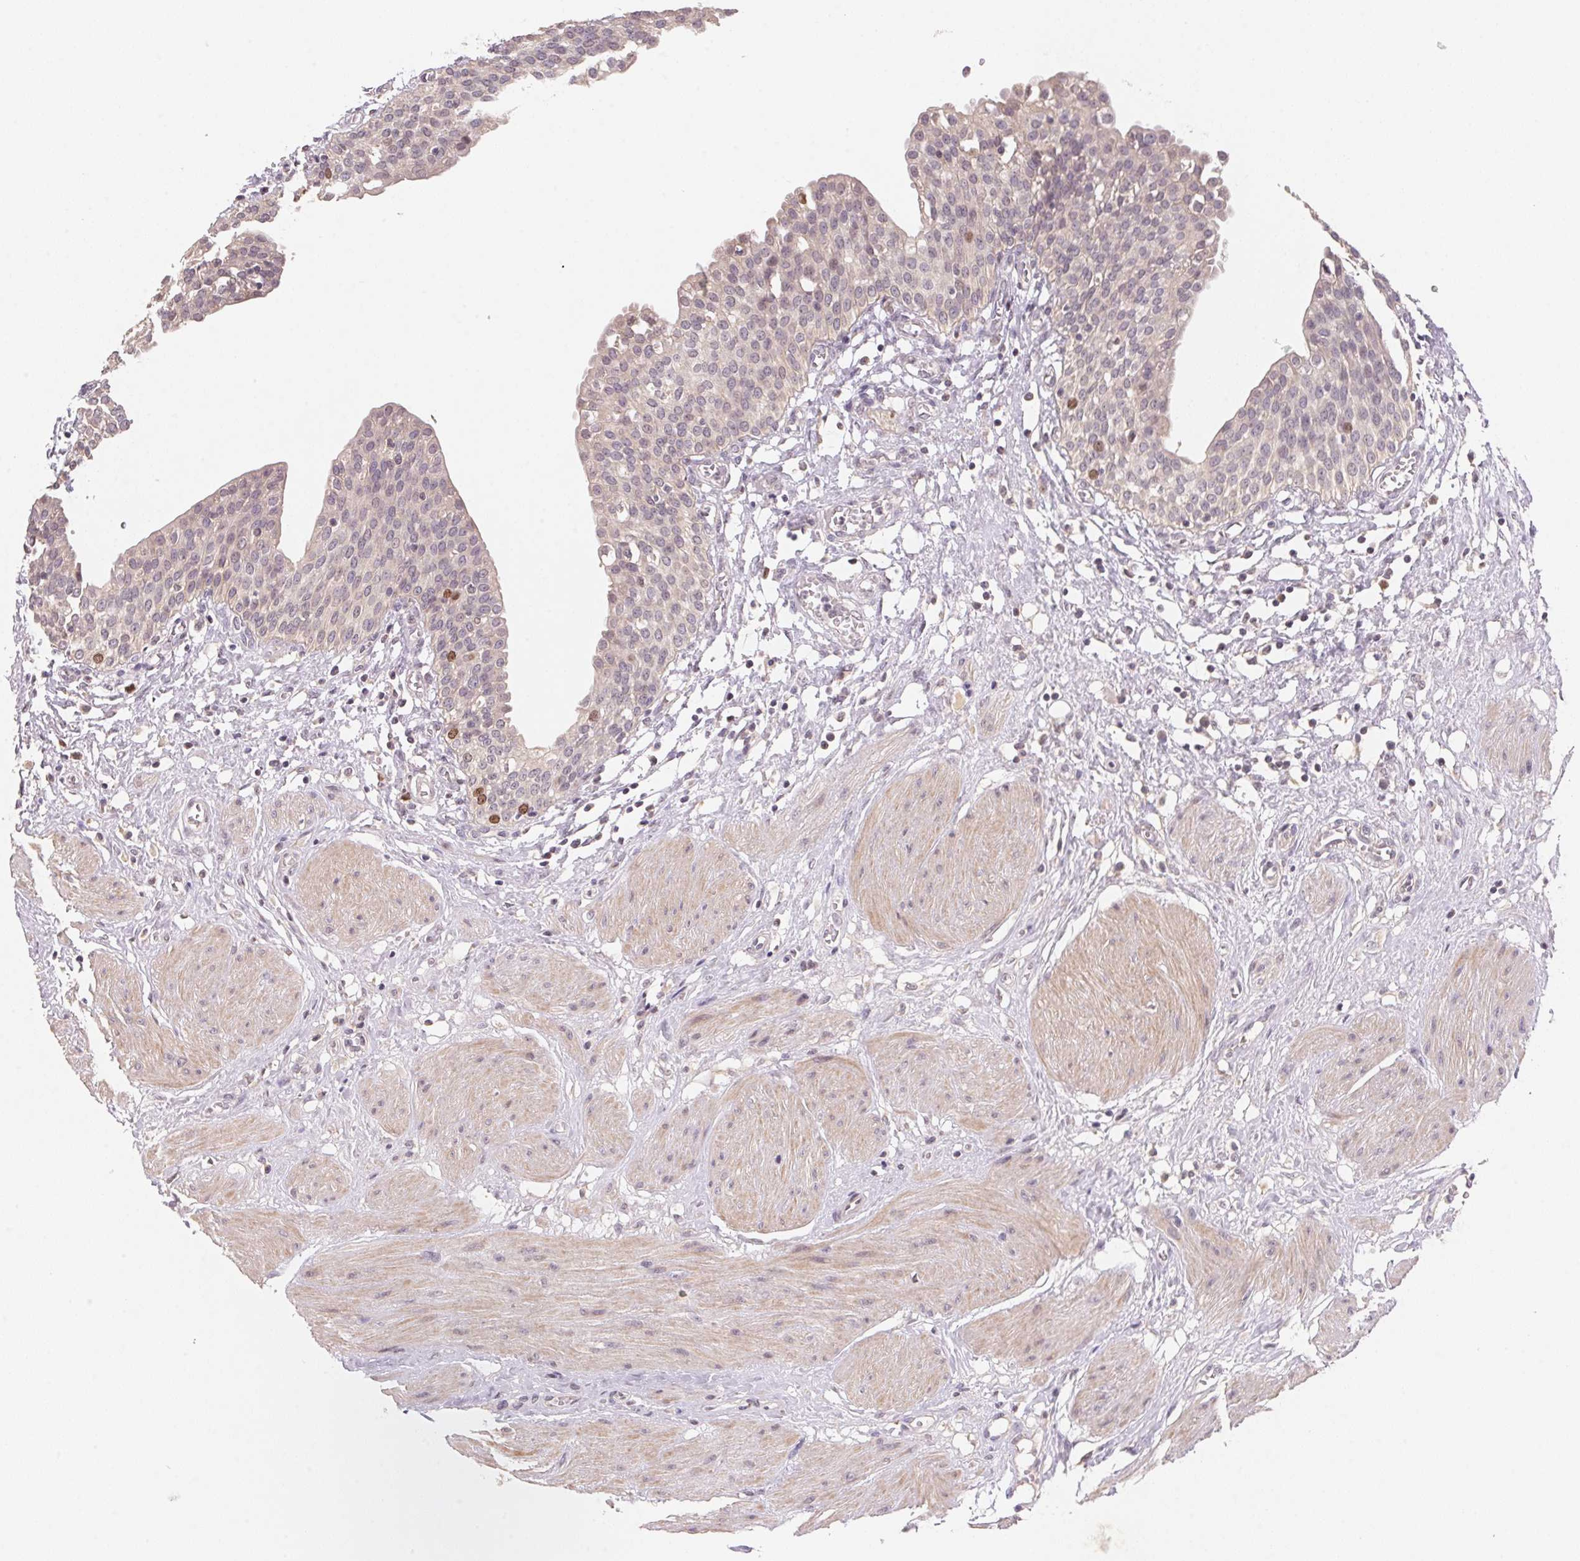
{"staining": {"intensity": "moderate", "quantity": "<25%", "location": "nuclear"}, "tissue": "urinary bladder", "cell_type": "Urothelial cells", "image_type": "normal", "snomed": [{"axis": "morphology", "description": "Normal tissue, NOS"}, {"axis": "topography", "description": "Urinary bladder"}], "caption": "Approximately <25% of urothelial cells in benign urinary bladder display moderate nuclear protein expression as visualized by brown immunohistochemical staining.", "gene": "KIFC1", "patient": {"sex": "male", "age": 55}}